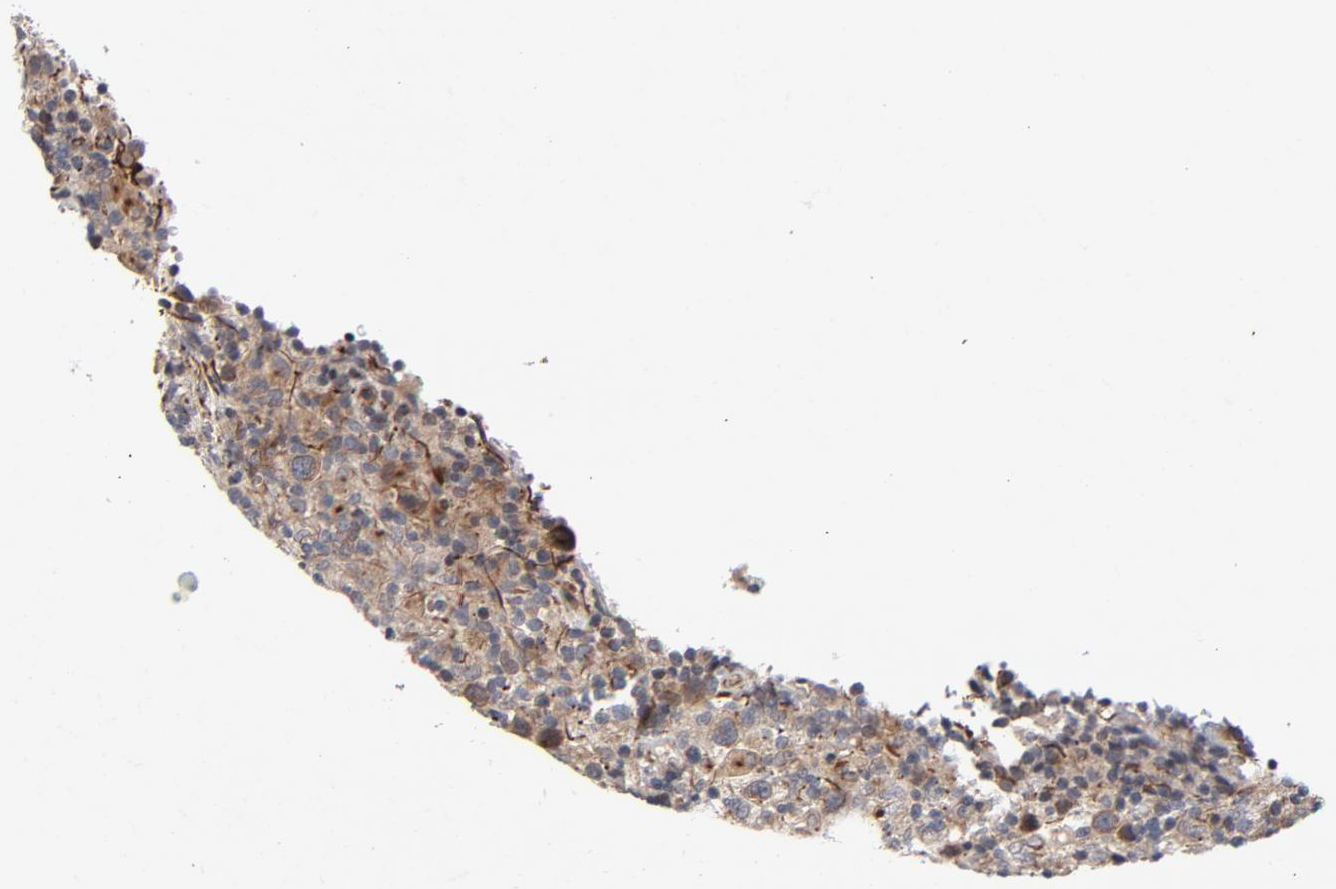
{"staining": {"intensity": "weak", "quantity": ">75%", "location": "cytoplasmic/membranous"}, "tissue": "lymphoma", "cell_type": "Tumor cells", "image_type": "cancer", "snomed": [{"axis": "morphology", "description": "Hodgkin's disease, NOS"}, {"axis": "topography", "description": "Lymph node"}], "caption": "This histopathology image demonstrates IHC staining of Hodgkin's disease, with low weak cytoplasmic/membranous positivity in approximately >75% of tumor cells.", "gene": "DNAAF2", "patient": {"sex": "male", "age": 65}}